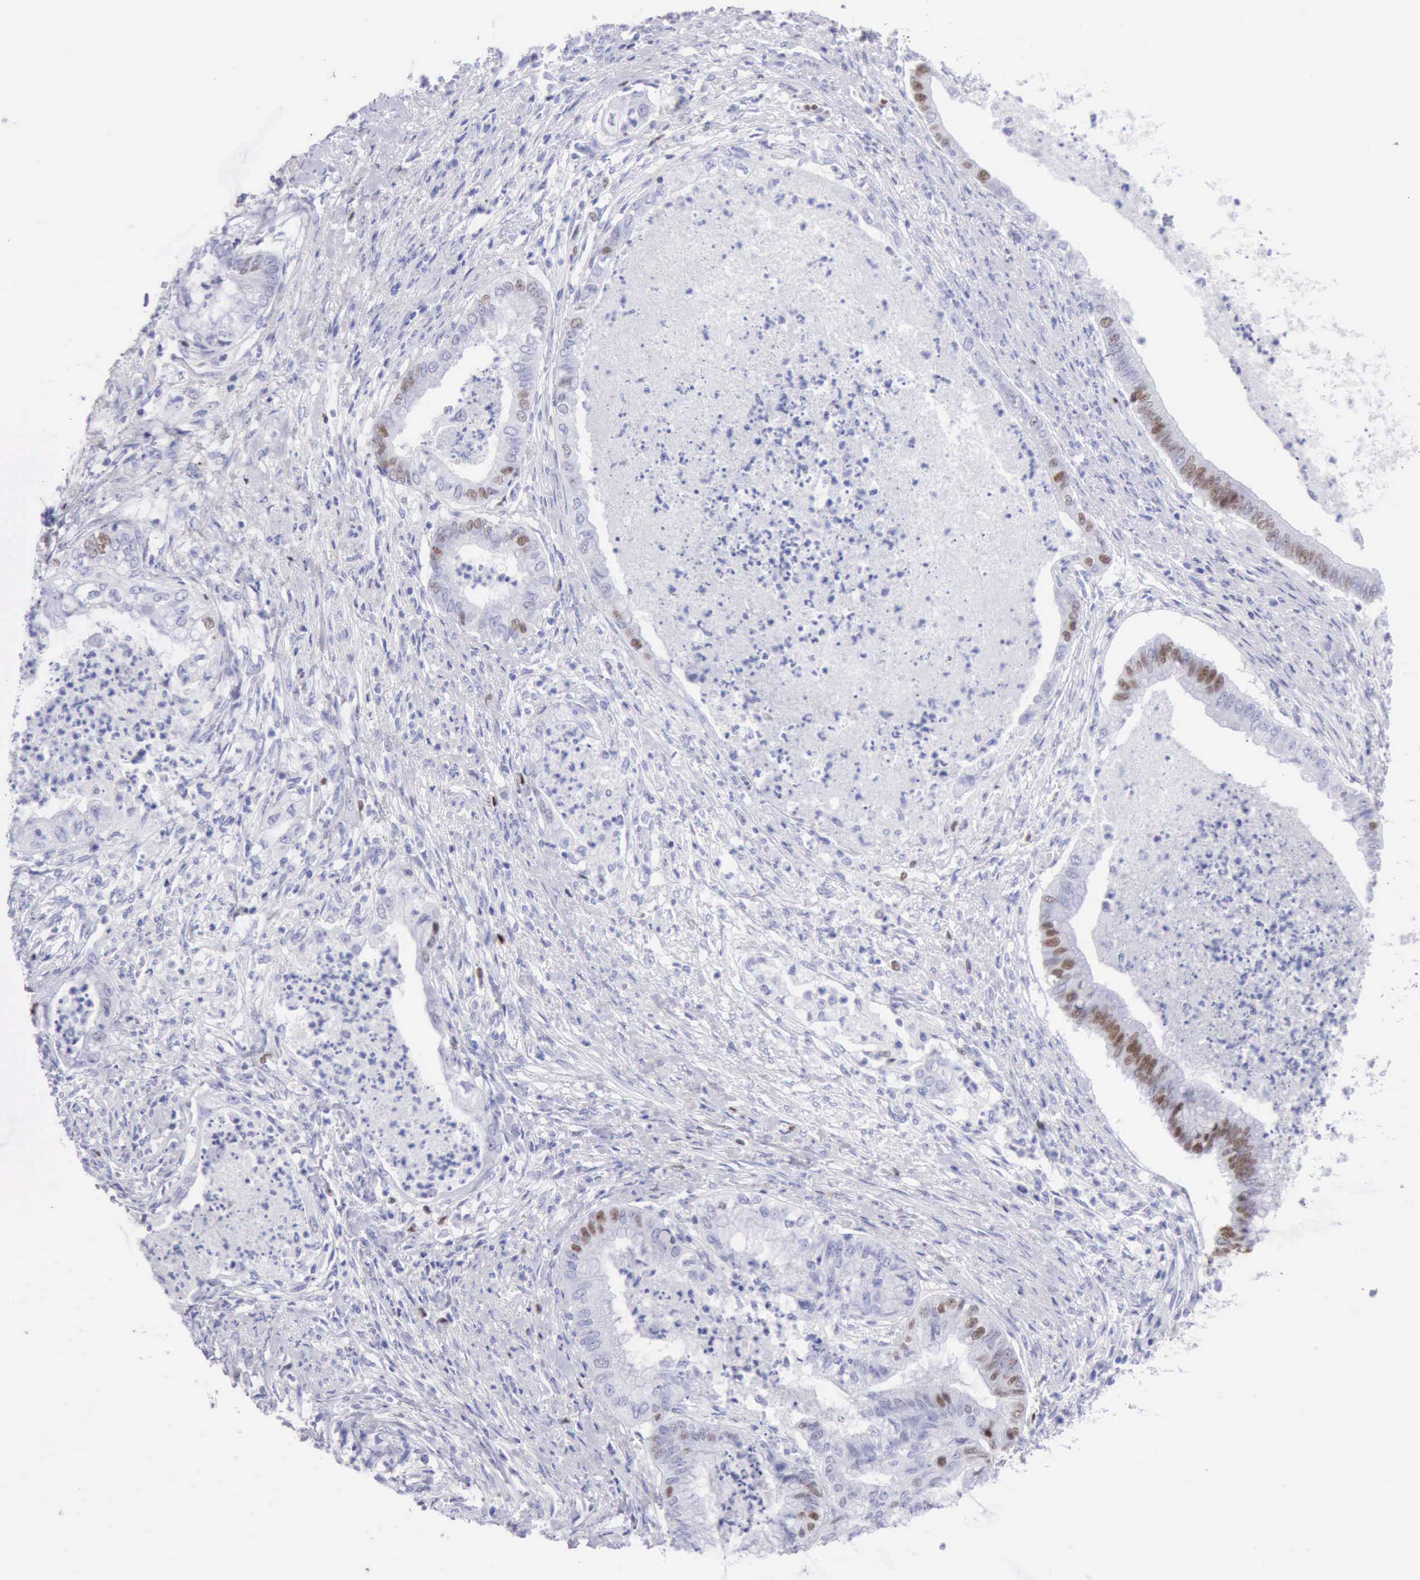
{"staining": {"intensity": "strong", "quantity": "25%-75%", "location": "nuclear"}, "tissue": "endometrial cancer", "cell_type": "Tumor cells", "image_type": "cancer", "snomed": [{"axis": "morphology", "description": "Necrosis, NOS"}, {"axis": "morphology", "description": "Adenocarcinoma, NOS"}, {"axis": "topography", "description": "Endometrium"}], "caption": "Protein staining of endometrial adenocarcinoma tissue displays strong nuclear positivity in approximately 25%-75% of tumor cells.", "gene": "MCM2", "patient": {"sex": "female", "age": 79}}